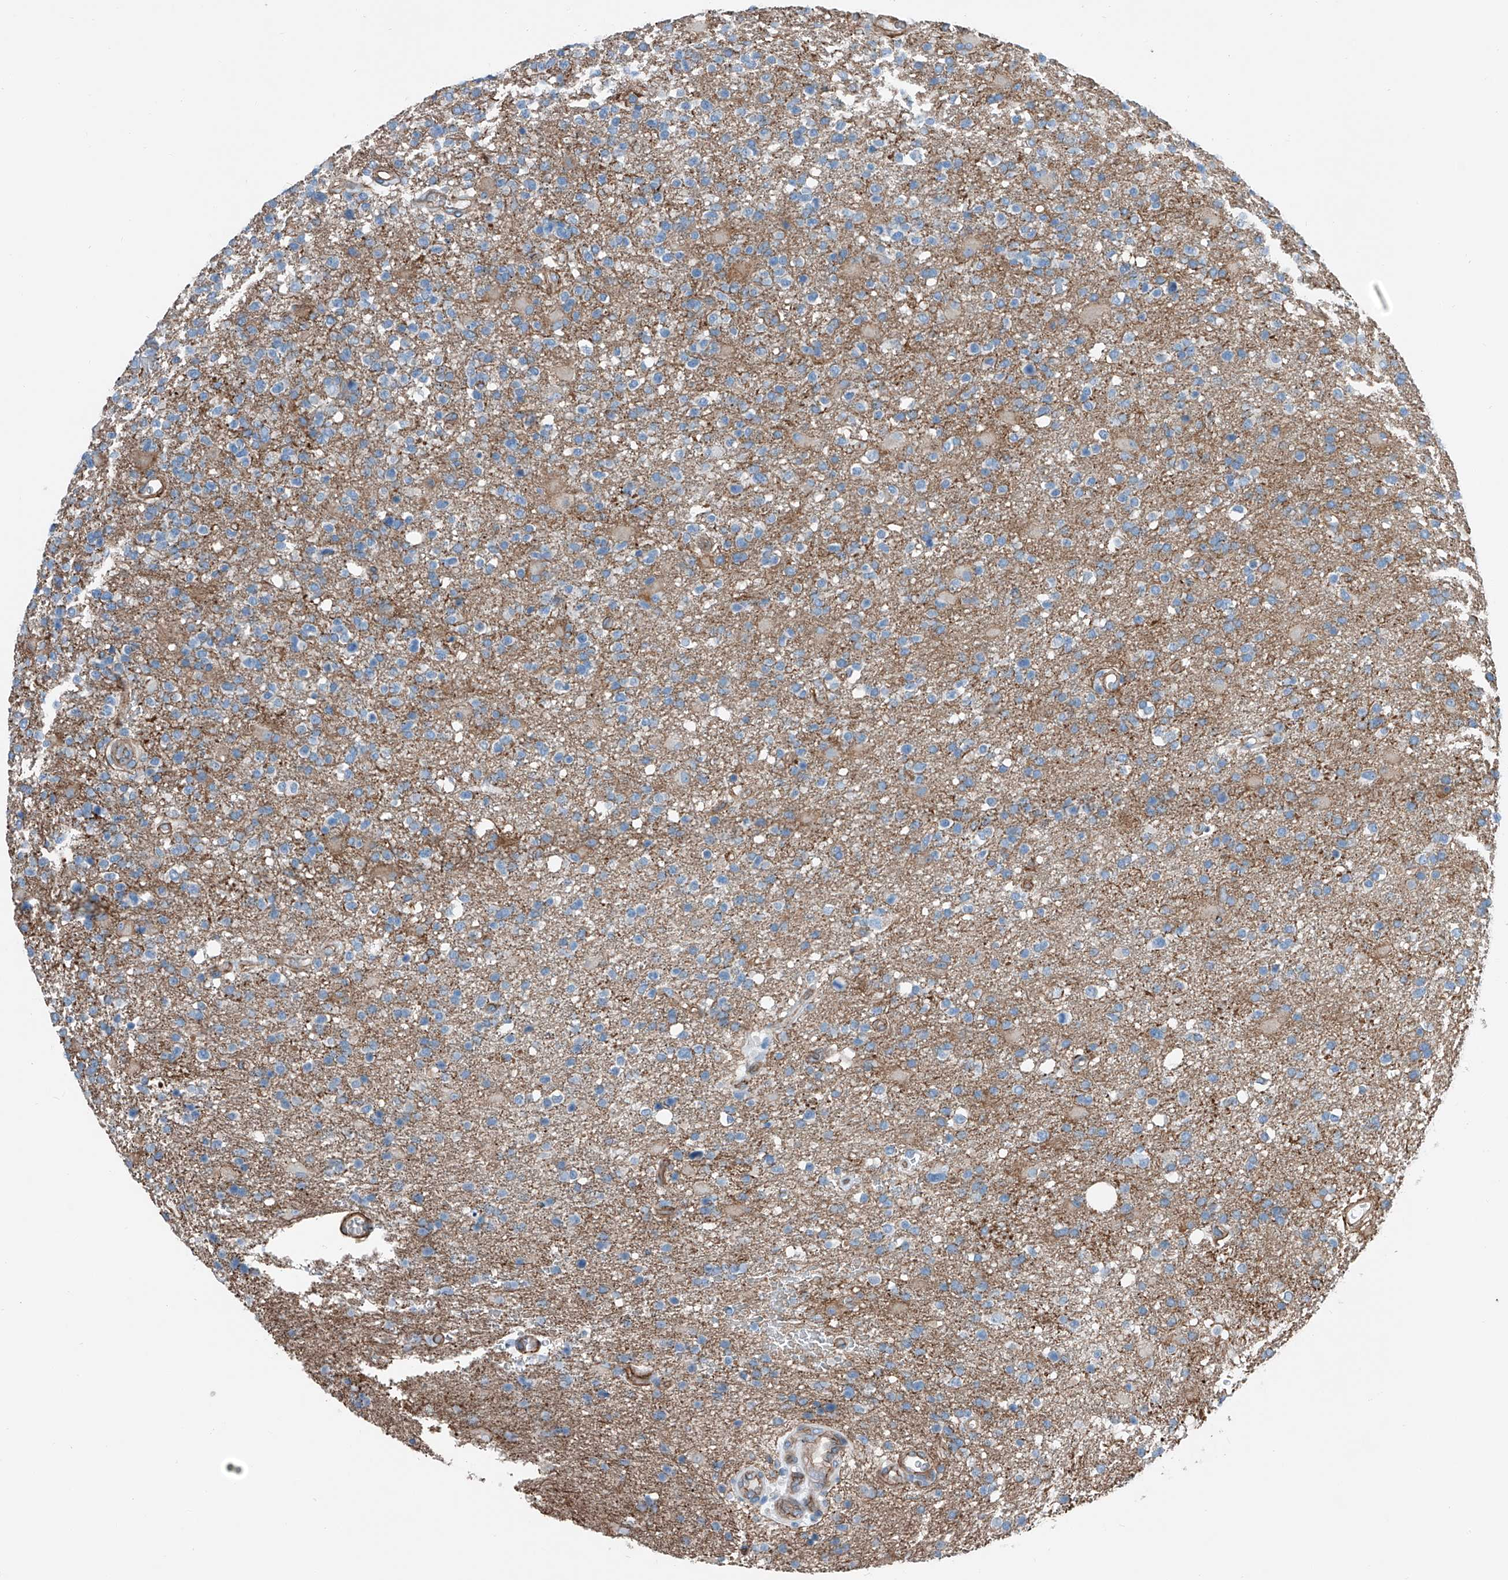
{"staining": {"intensity": "weak", "quantity": "<25%", "location": "cytoplasmic/membranous"}, "tissue": "glioma", "cell_type": "Tumor cells", "image_type": "cancer", "snomed": [{"axis": "morphology", "description": "Glioma, malignant, High grade"}, {"axis": "topography", "description": "Brain"}], "caption": "This is an immunohistochemistry (IHC) histopathology image of human malignant glioma (high-grade). There is no staining in tumor cells.", "gene": "THEMIS2", "patient": {"sex": "male", "age": 72}}